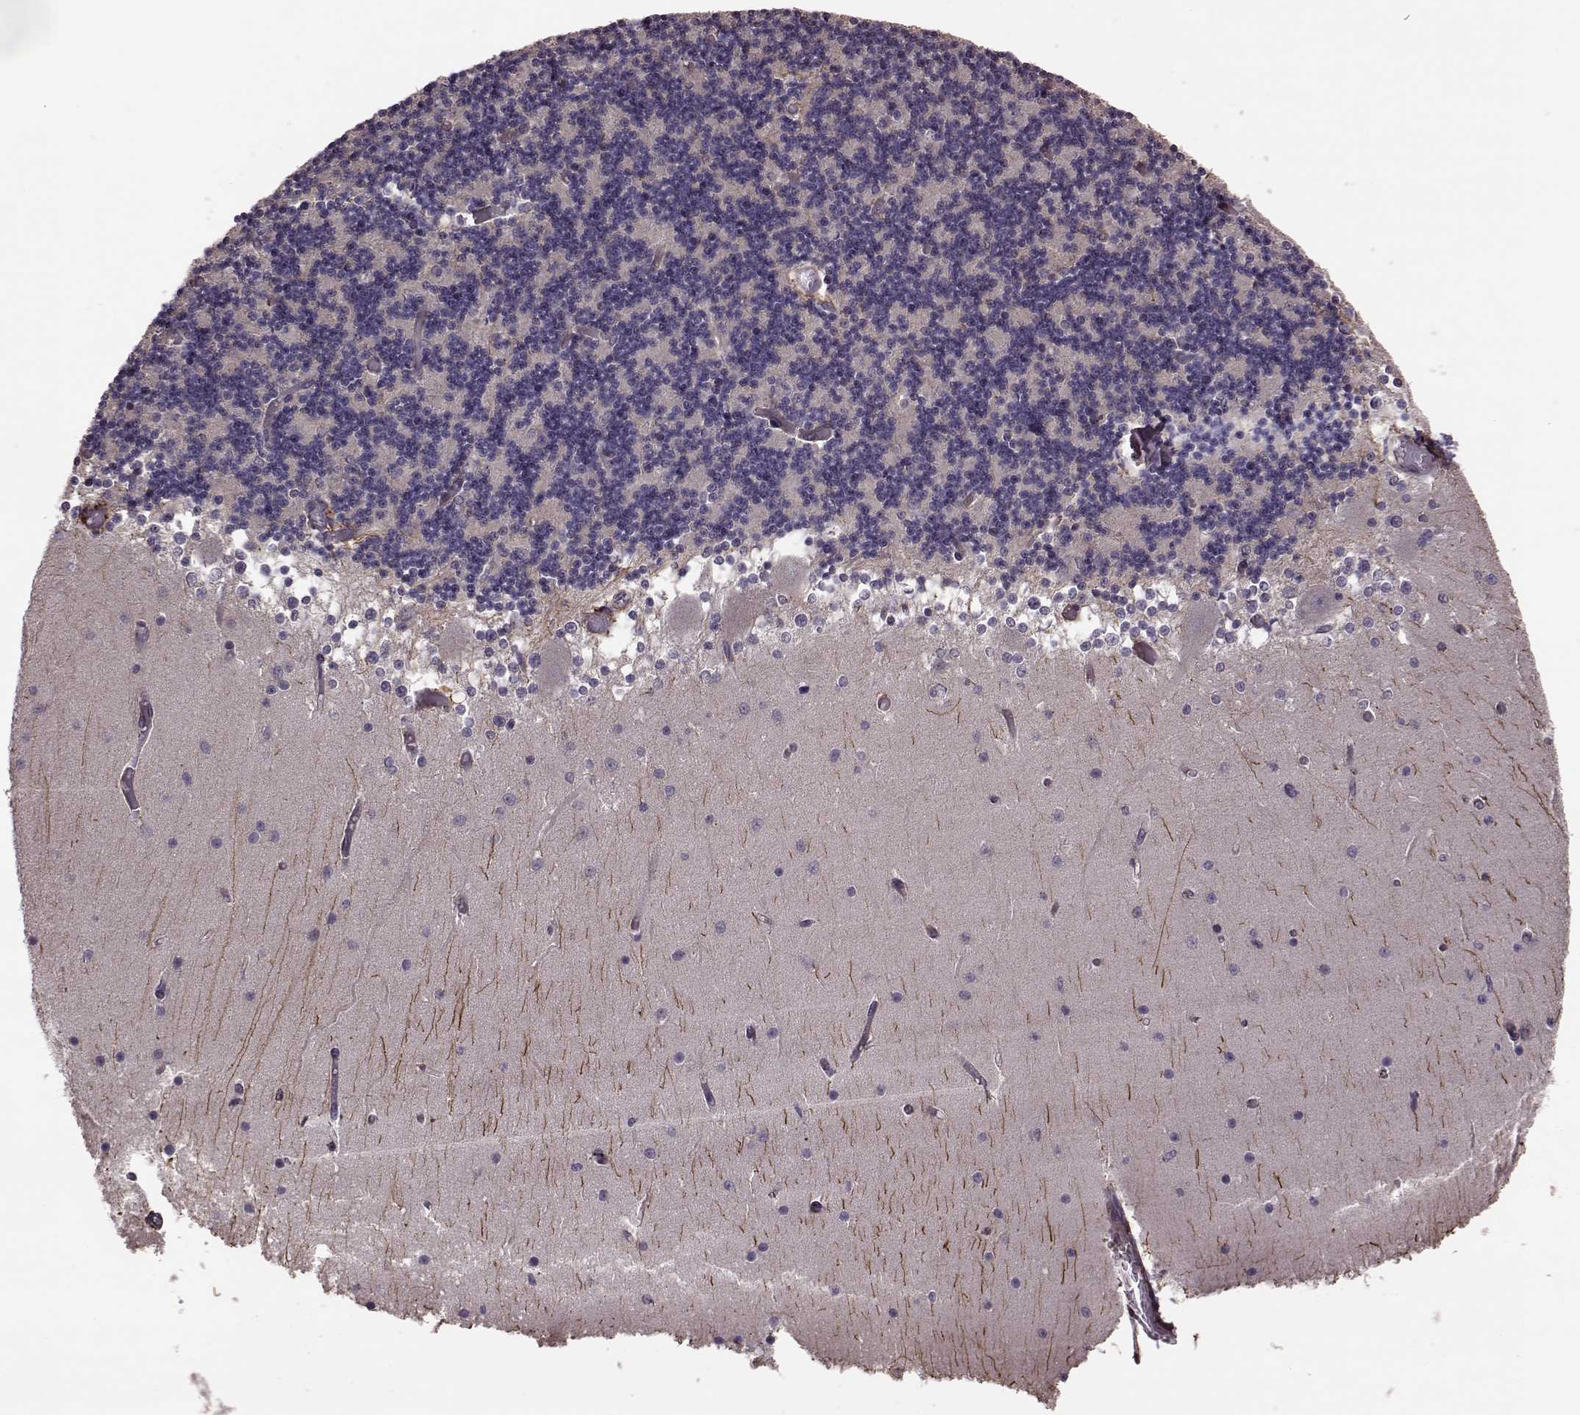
{"staining": {"intensity": "negative", "quantity": "none", "location": "none"}, "tissue": "cerebellum", "cell_type": "Cells in granular layer", "image_type": "normal", "snomed": [{"axis": "morphology", "description": "Normal tissue, NOS"}, {"axis": "topography", "description": "Cerebellum"}], "caption": "Cerebellum stained for a protein using immunohistochemistry demonstrates no positivity cells in granular layer.", "gene": "NTF3", "patient": {"sex": "female", "age": 28}}